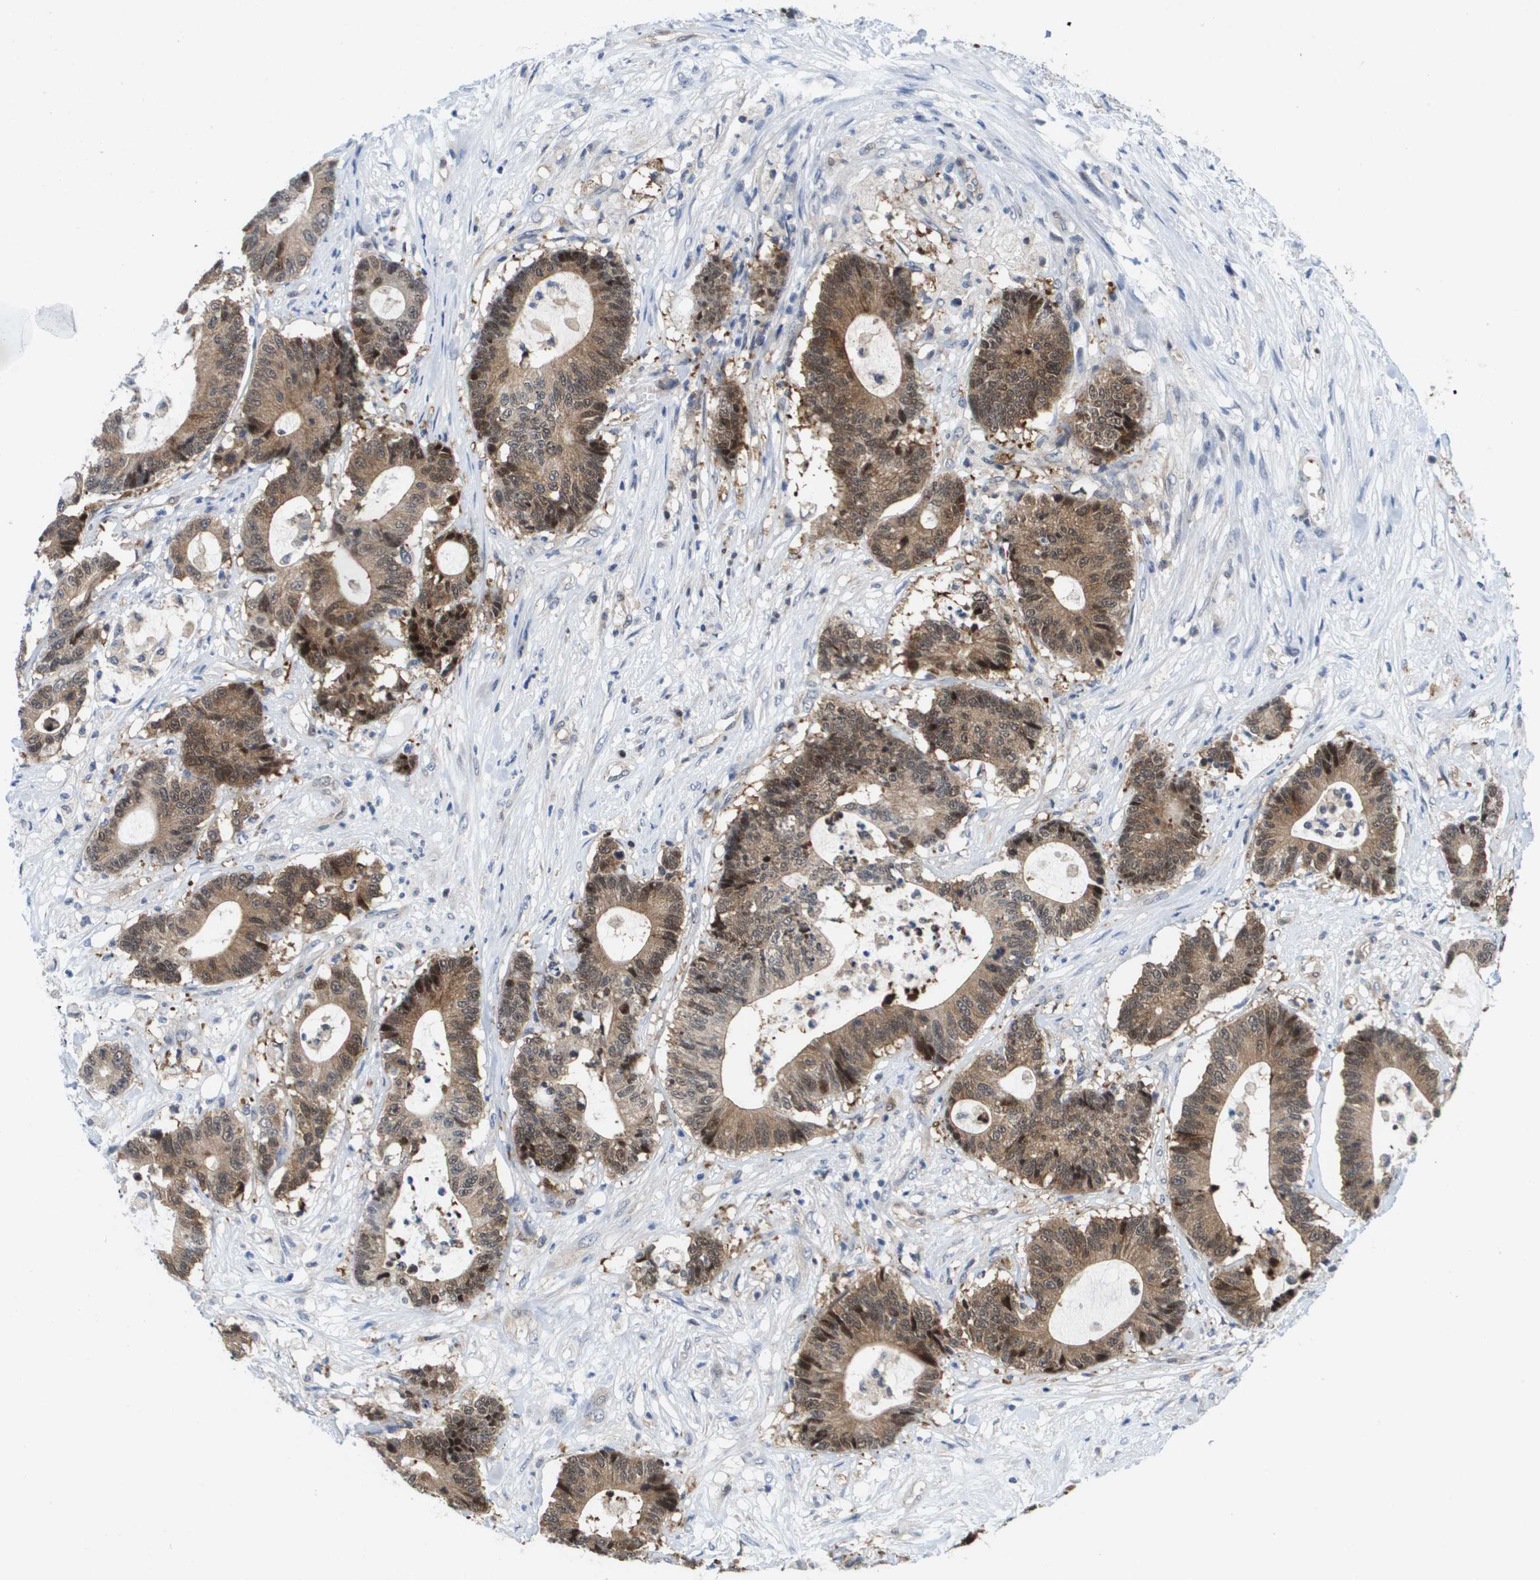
{"staining": {"intensity": "moderate", "quantity": ">75%", "location": "cytoplasmic/membranous,nuclear"}, "tissue": "colorectal cancer", "cell_type": "Tumor cells", "image_type": "cancer", "snomed": [{"axis": "morphology", "description": "Adenocarcinoma, NOS"}, {"axis": "topography", "description": "Colon"}], "caption": "Moderate cytoplasmic/membranous and nuclear staining for a protein is identified in about >75% of tumor cells of colorectal cancer using immunohistochemistry (IHC).", "gene": "FKBP4", "patient": {"sex": "female", "age": 84}}